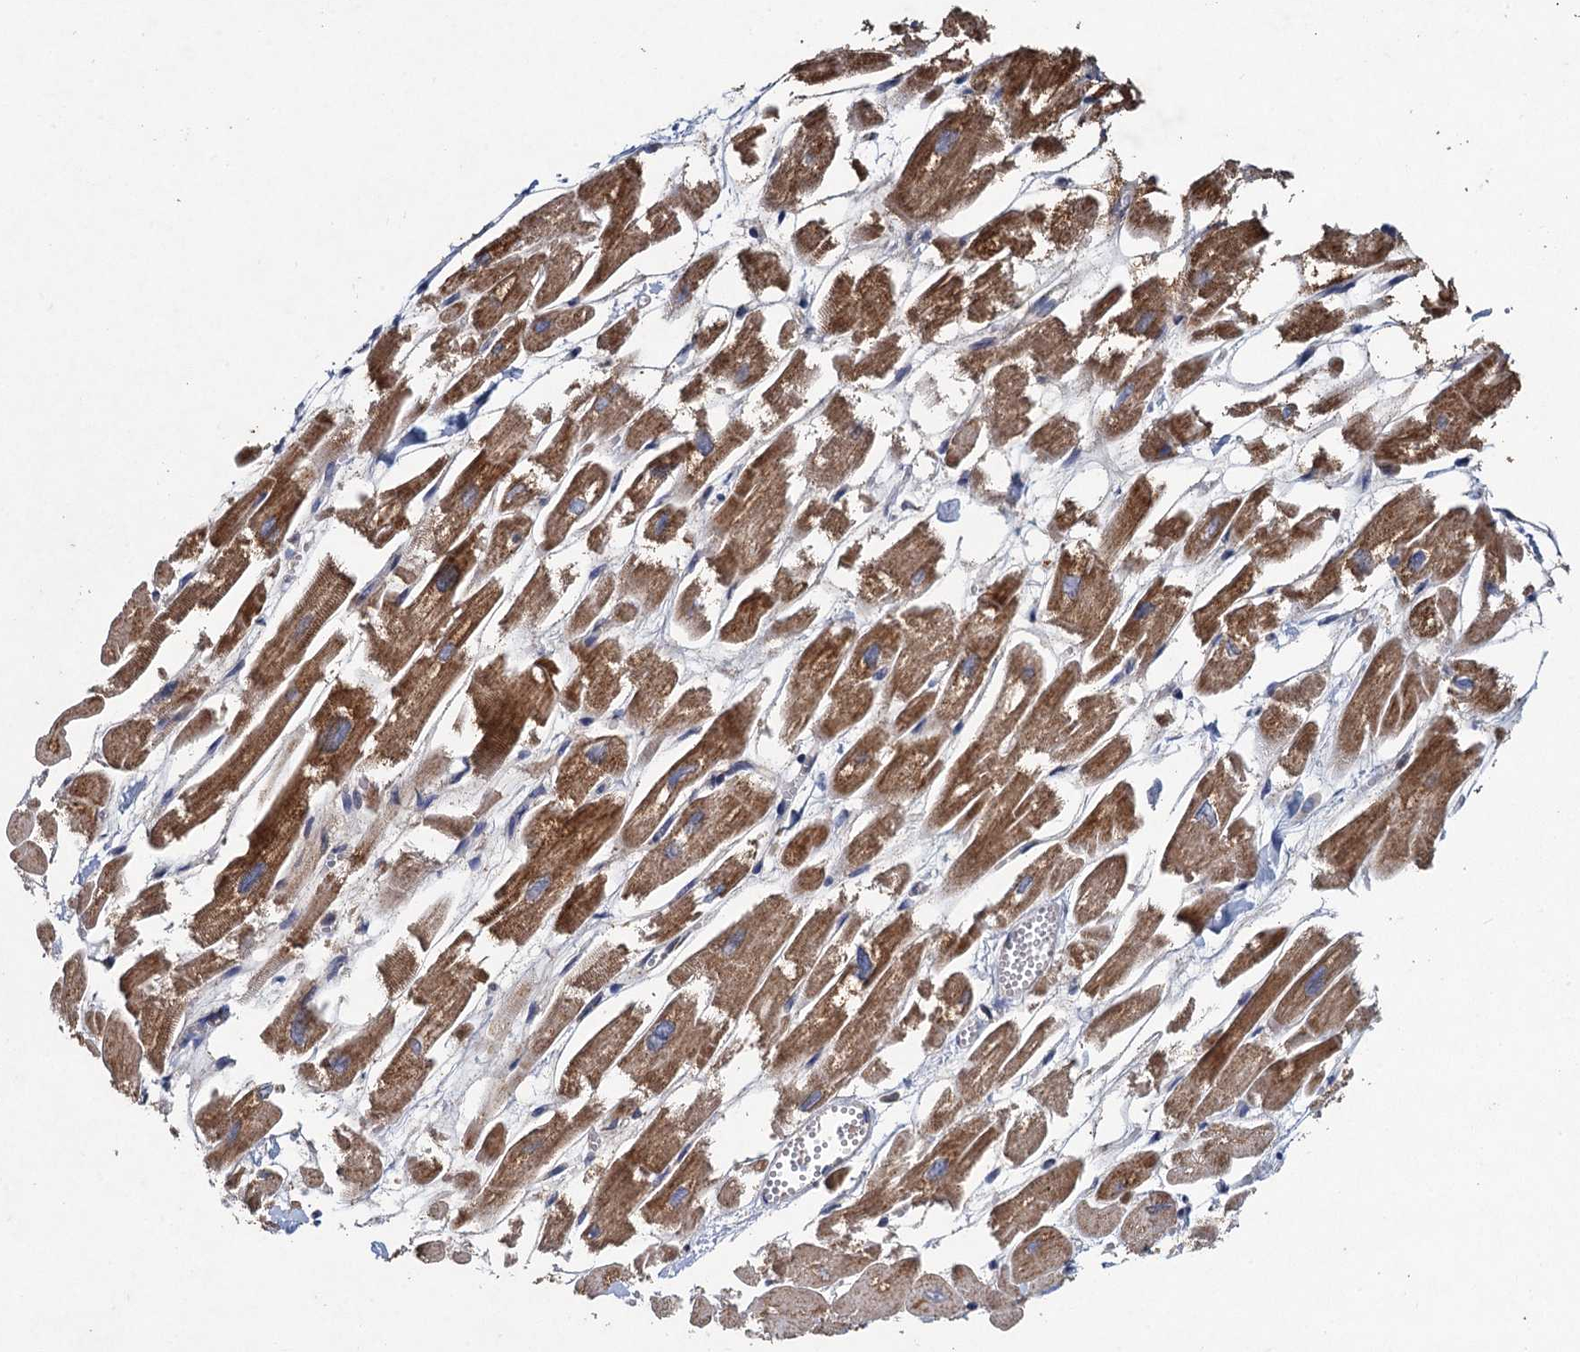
{"staining": {"intensity": "moderate", "quantity": ">75%", "location": "cytoplasmic/membranous"}, "tissue": "heart muscle", "cell_type": "Cardiomyocytes", "image_type": "normal", "snomed": [{"axis": "morphology", "description": "Normal tissue, NOS"}, {"axis": "topography", "description": "Heart"}], "caption": "IHC (DAB (3,3'-diaminobenzidine)) staining of benign human heart muscle reveals moderate cytoplasmic/membranous protein expression in approximately >75% of cardiomyocytes.", "gene": "BCS1L", "patient": {"sex": "male", "age": 54}}